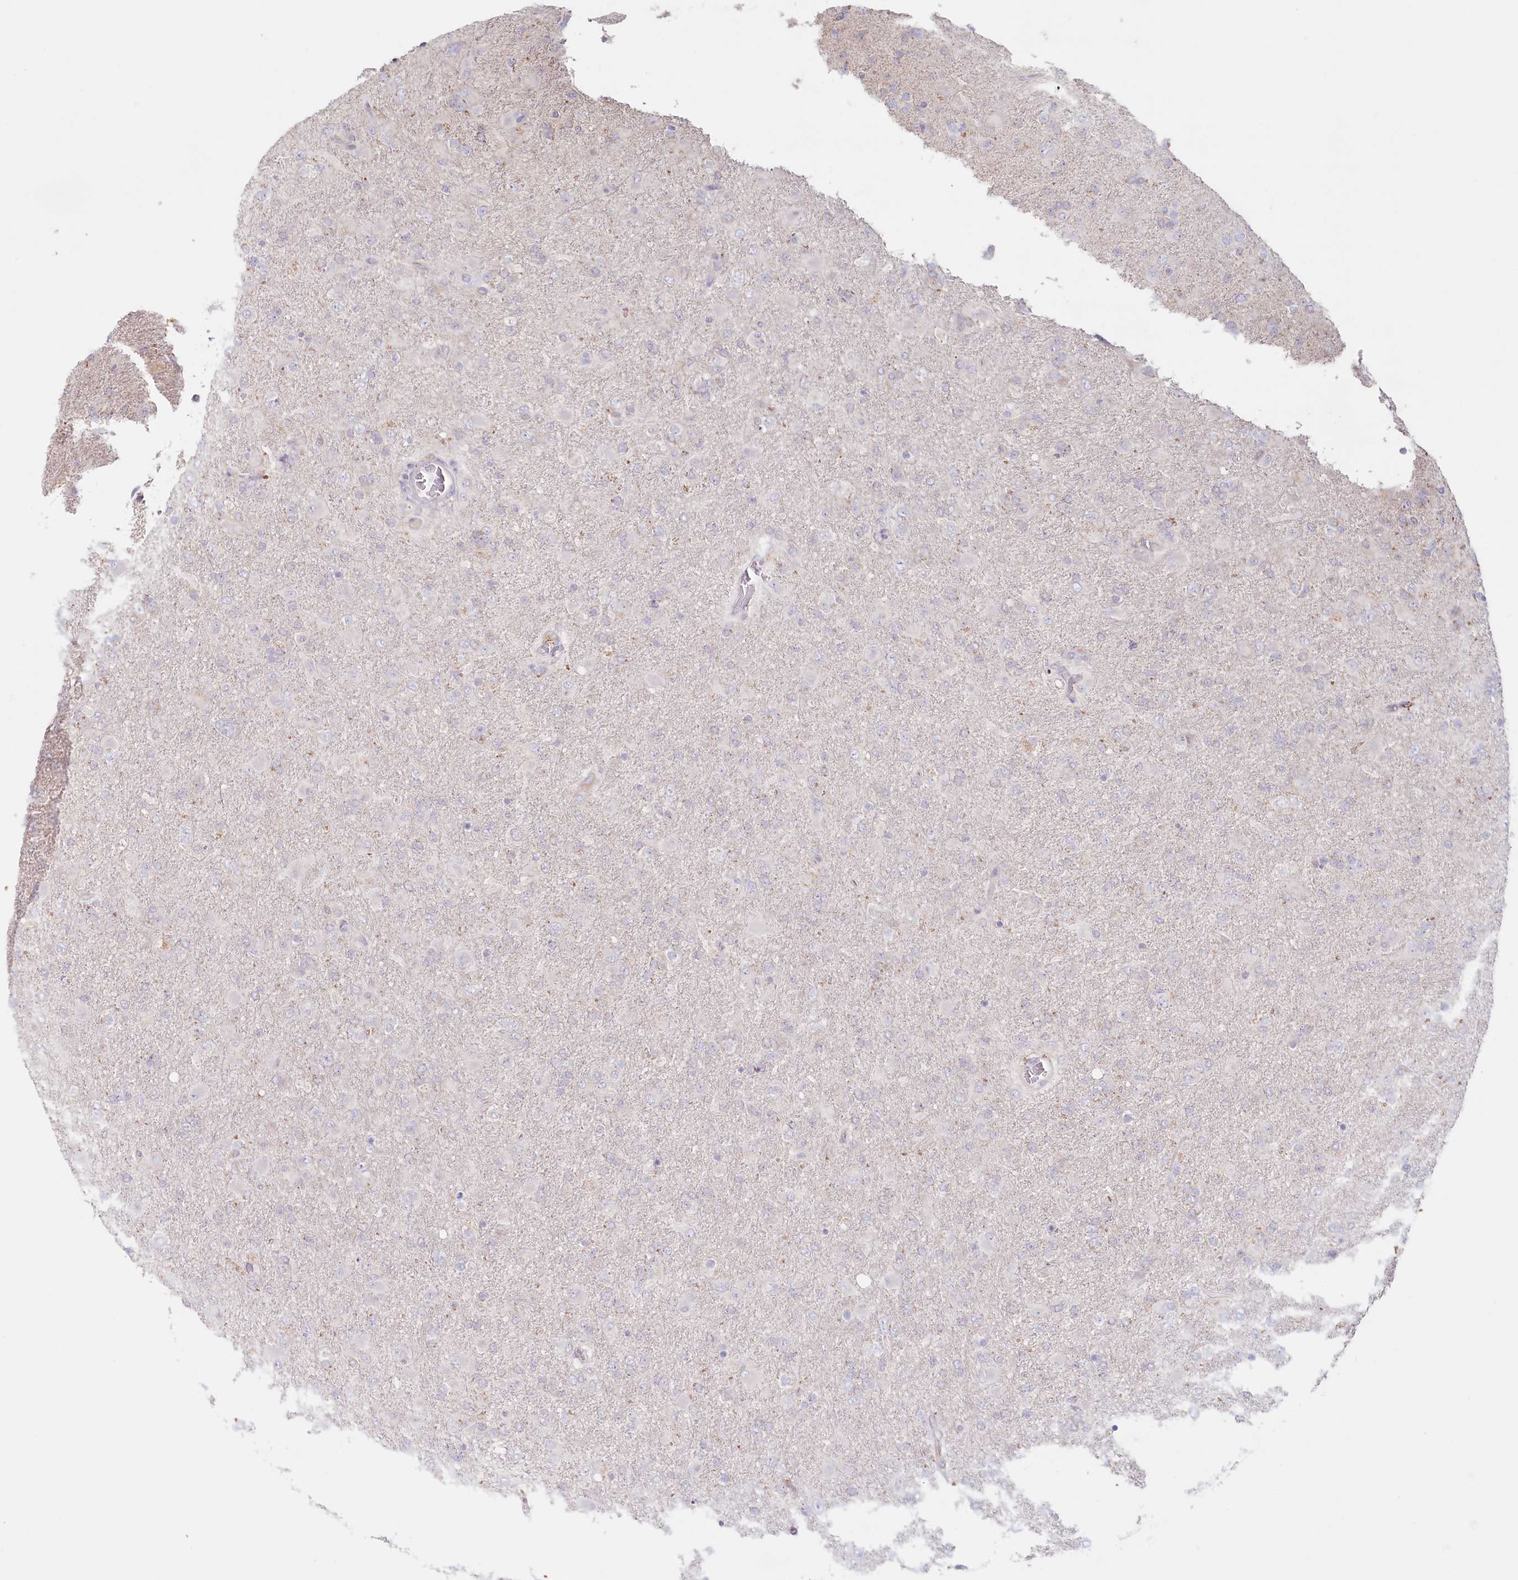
{"staining": {"intensity": "negative", "quantity": "none", "location": "none"}, "tissue": "glioma", "cell_type": "Tumor cells", "image_type": "cancer", "snomed": [{"axis": "morphology", "description": "Glioma, malignant, Low grade"}, {"axis": "topography", "description": "Brain"}], "caption": "Tumor cells are negative for brown protein staining in malignant glioma (low-grade).", "gene": "PSAPL1", "patient": {"sex": "male", "age": 65}}